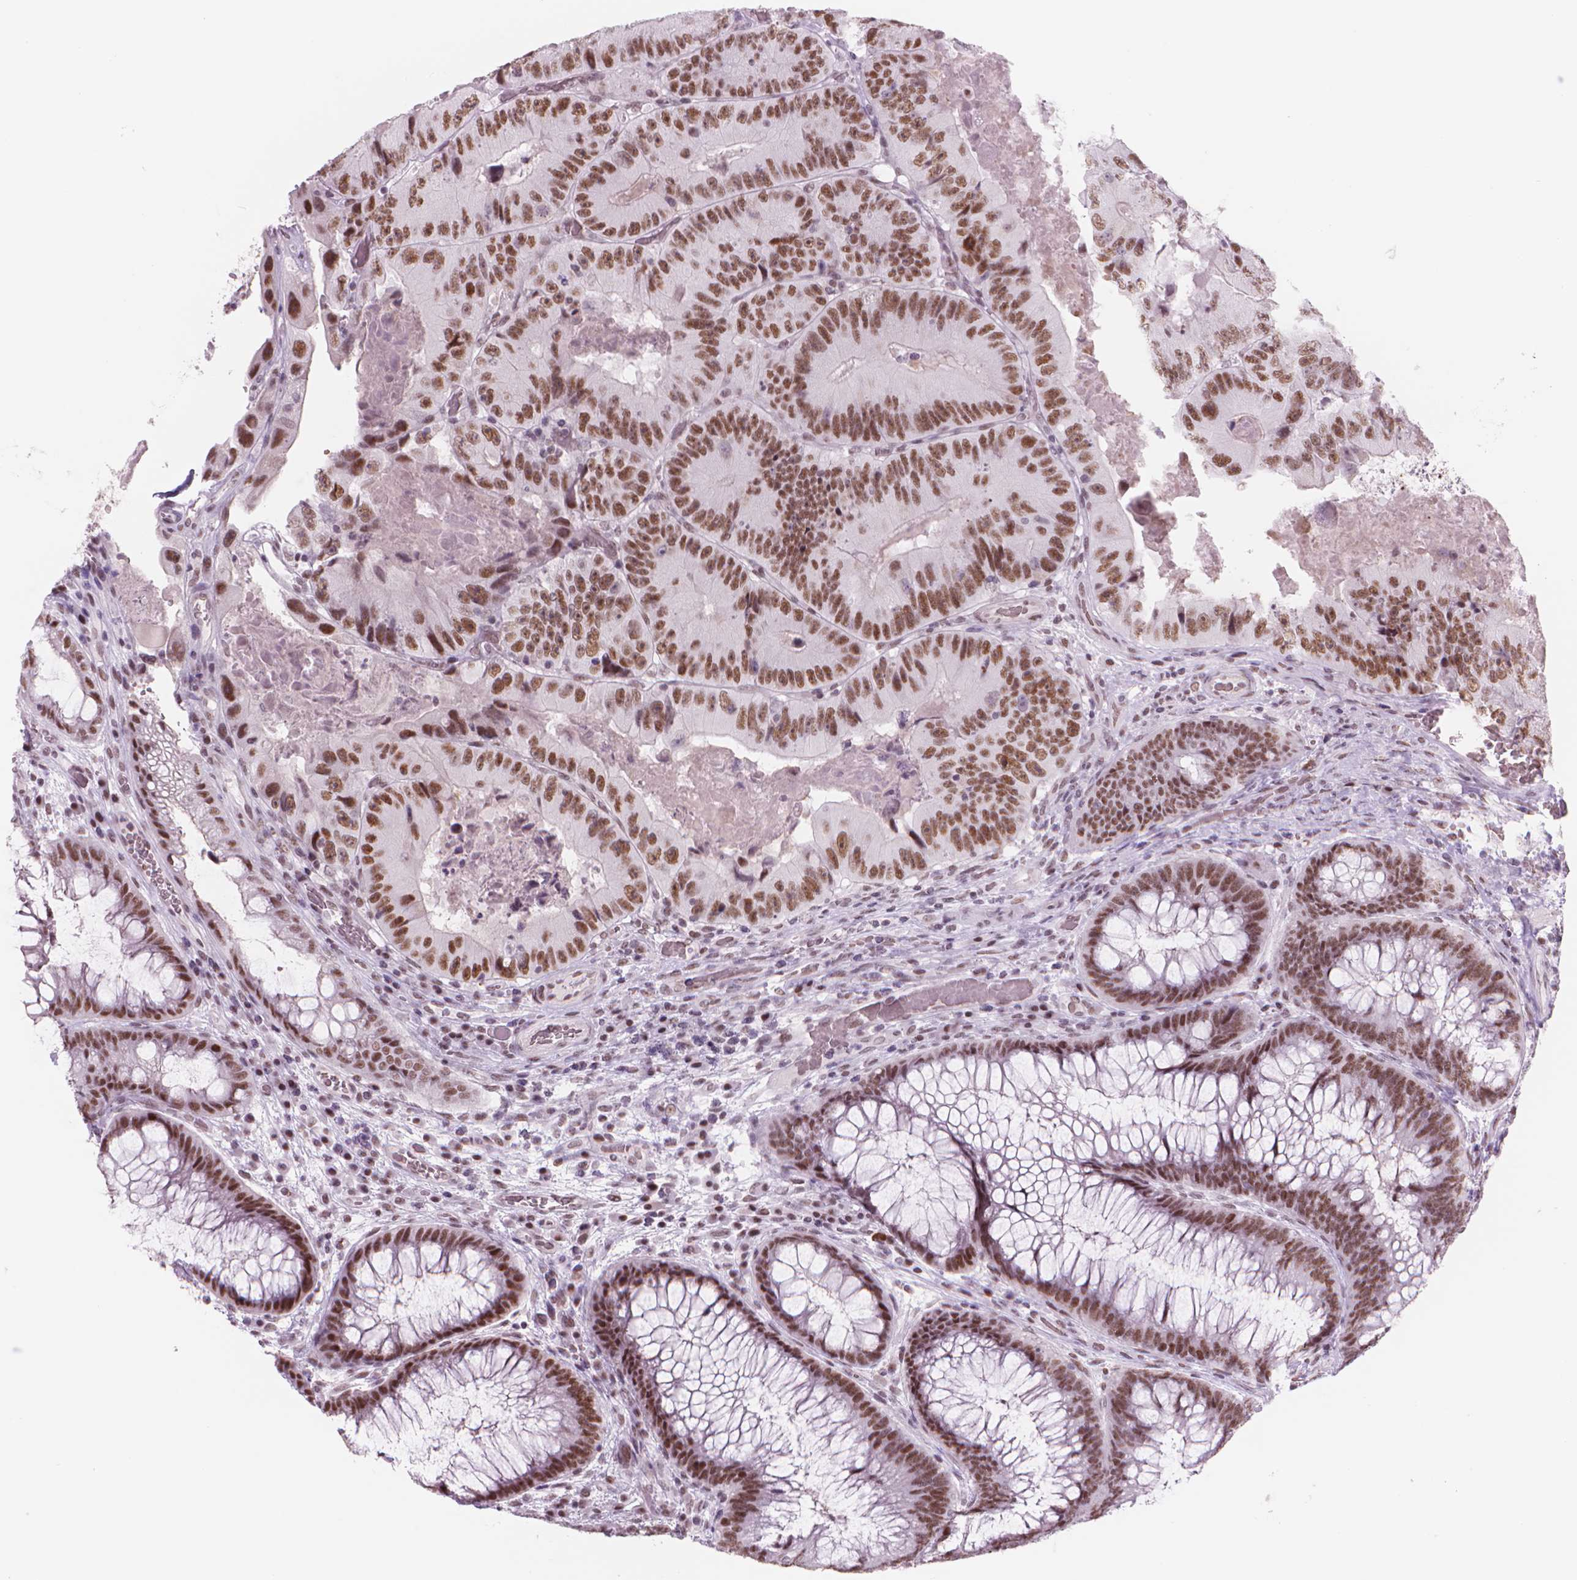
{"staining": {"intensity": "moderate", "quantity": ">75%", "location": "nuclear"}, "tissue": "colorectal cancer", "cell_type": "Tumor cells", "image_type": "cancer", "snomed": [{"axis": "morphology", "description": "Adenocarcinoma, NOS"}, {"axis": "topography", "description": "Colon"}], "caption": "Protein staining demonstrates moderate nuclear positivity in about >75% of tumor cells in colorectal cancer. The staining was performed using DAB (3,3'-diaminobenzidine) to visualize the protein expression in brown, while the nuclei were stained in blue with hematoxylin (Magnification: 20x).", "gene": "POLR3D", "patient": {"sex": "female", "age": 86}}